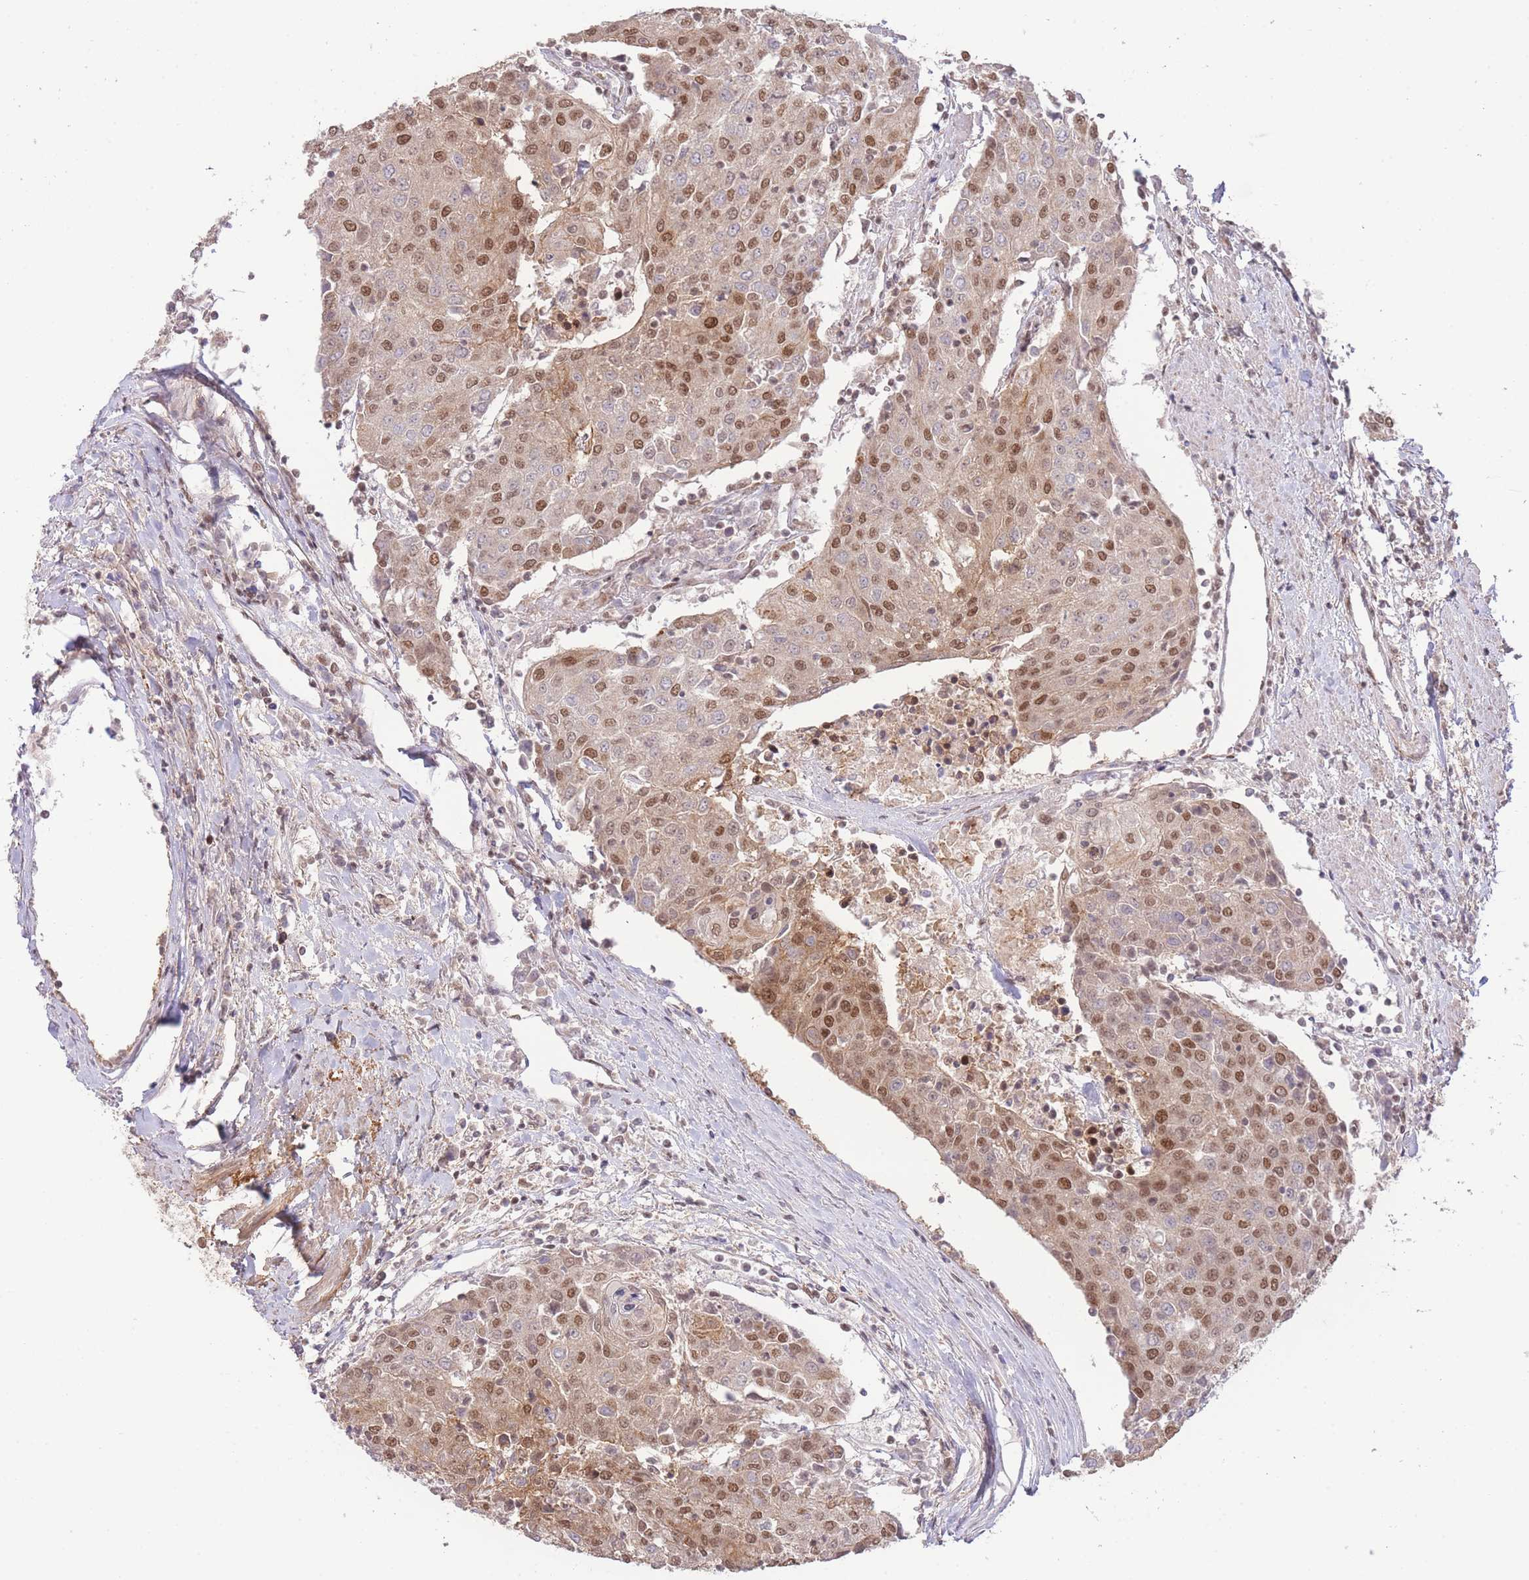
{"staining": {"intensity": "moderate", "quantity": ">75%", "location": "nuclear"}, "tissue": "urothelial cancer", "cell_type": "Tumor cells", "image_type": "cancer", "snomed": [{"axis": "morphology", "description": "Urothelial carcinoma, High grade"}, {"axis": "topography", "description": "Urinary bladder"}], "caption": "IHC (DAB (3,3'-diaminobenzidine)) staining of urothelial carcinoma (high-grade) exhibits moderate nuclear protein expression in approximately >75% of tumor cells.", "gene": "CARD8", "patient": {"sex": "female", "age": 85}}